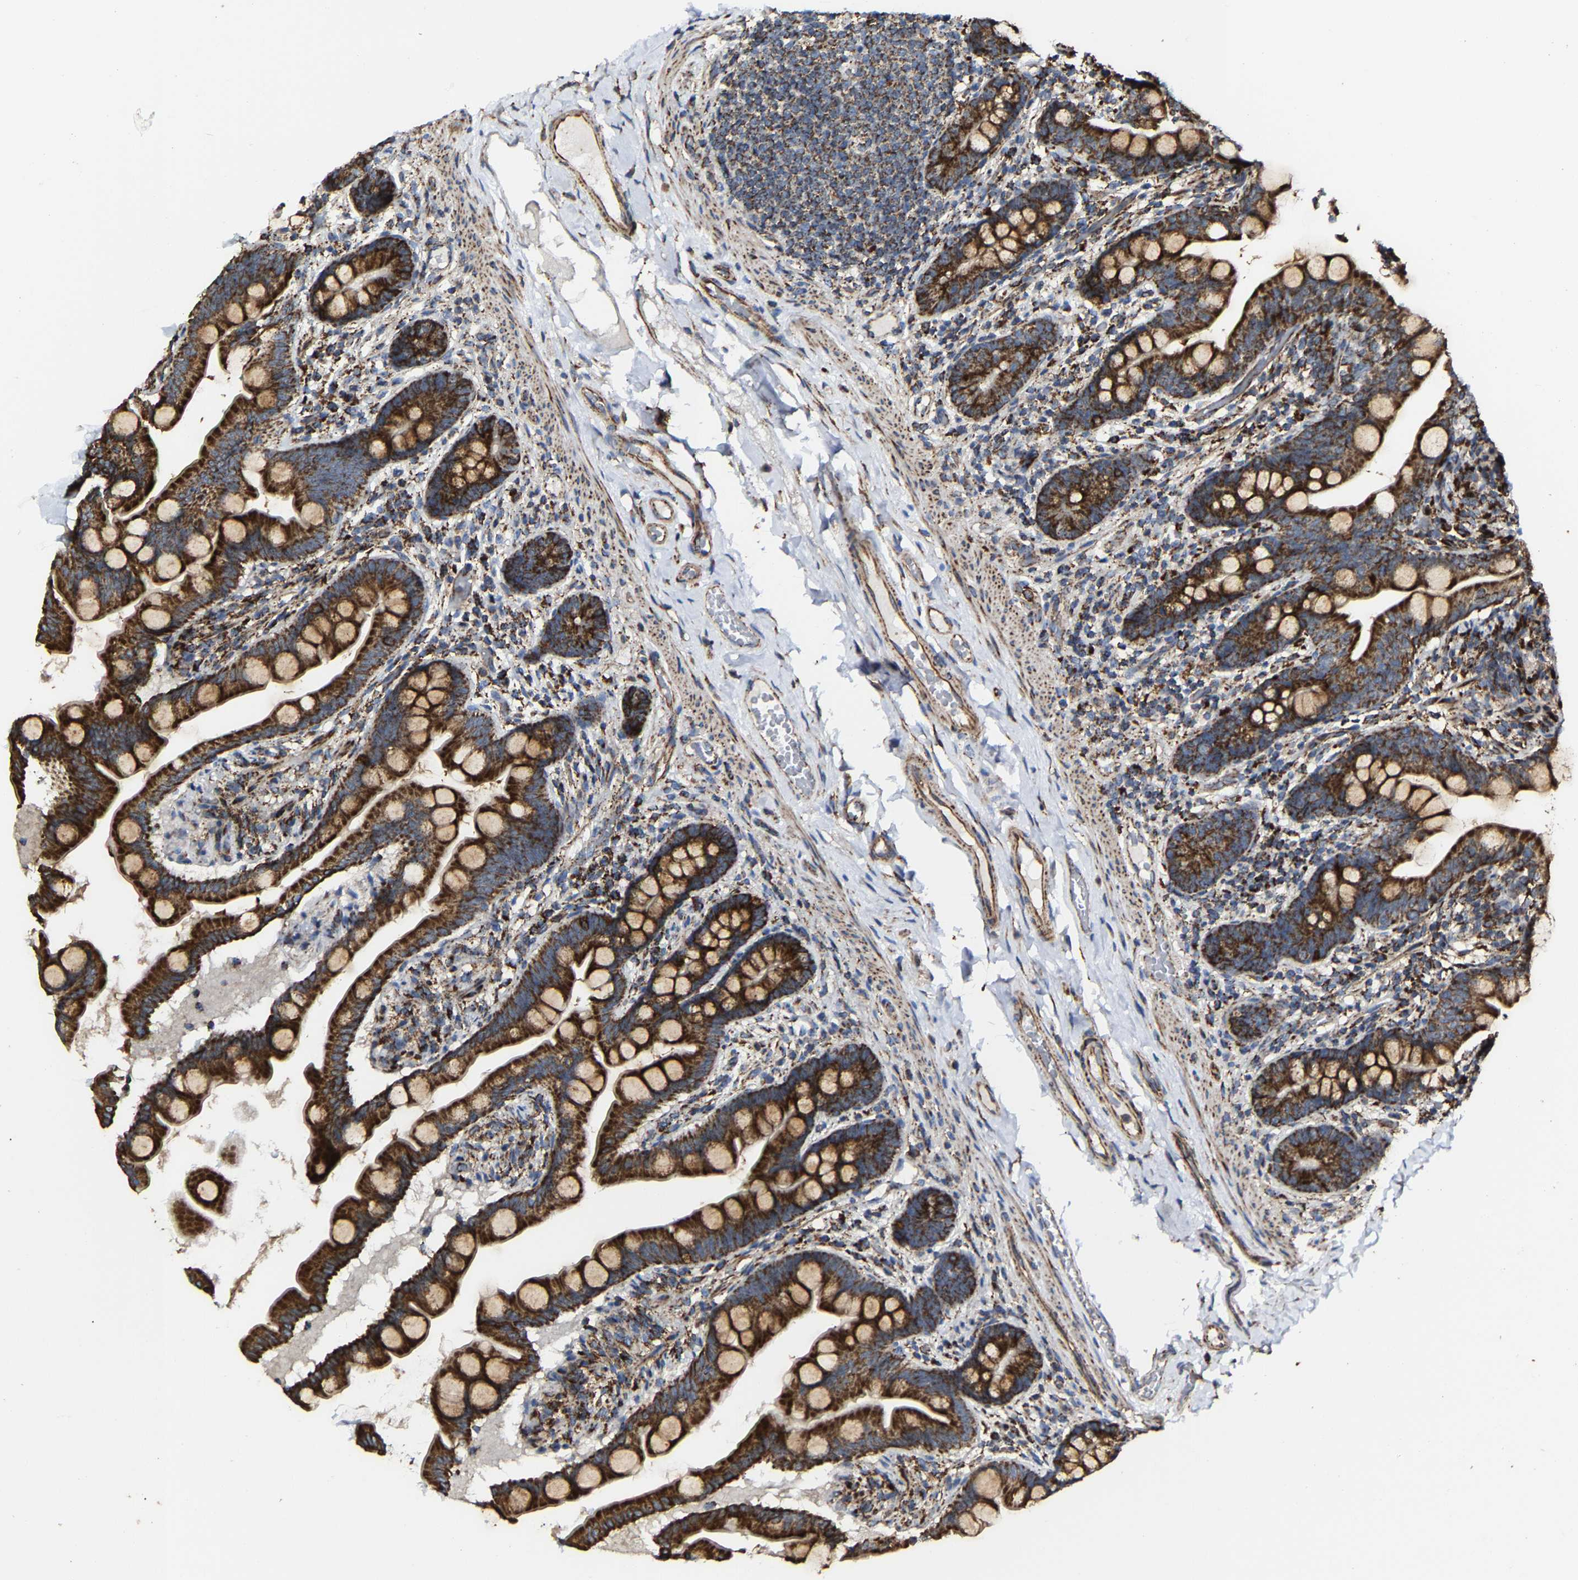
{"staining": {"intensity": "strong", "quantity": ">75%", "location": "cytoplasmic/membranous"}, "tissue": "small intestine", "cell_type": "Glandular cells", "image_type": "normal", "snomed": [{"axis": "morphology", "description": "Normal tissue, NOS"}, {"axis": "topography", "description": "Small intestine"}], "caption": "Immunohistochemical staining of benign human small intestine reveals >75% levels of strong cytoplasmic/membranous protein staining in approximately >75% of glandular cells. The staining was performed using DAB (3,3'-diaminobenzidine), with brown indicating positive protein expression. Nuclei are stained blue with hematoxylin.", "gene": "NDUFV3", "patient": {"sex": "female", "age": 56}}